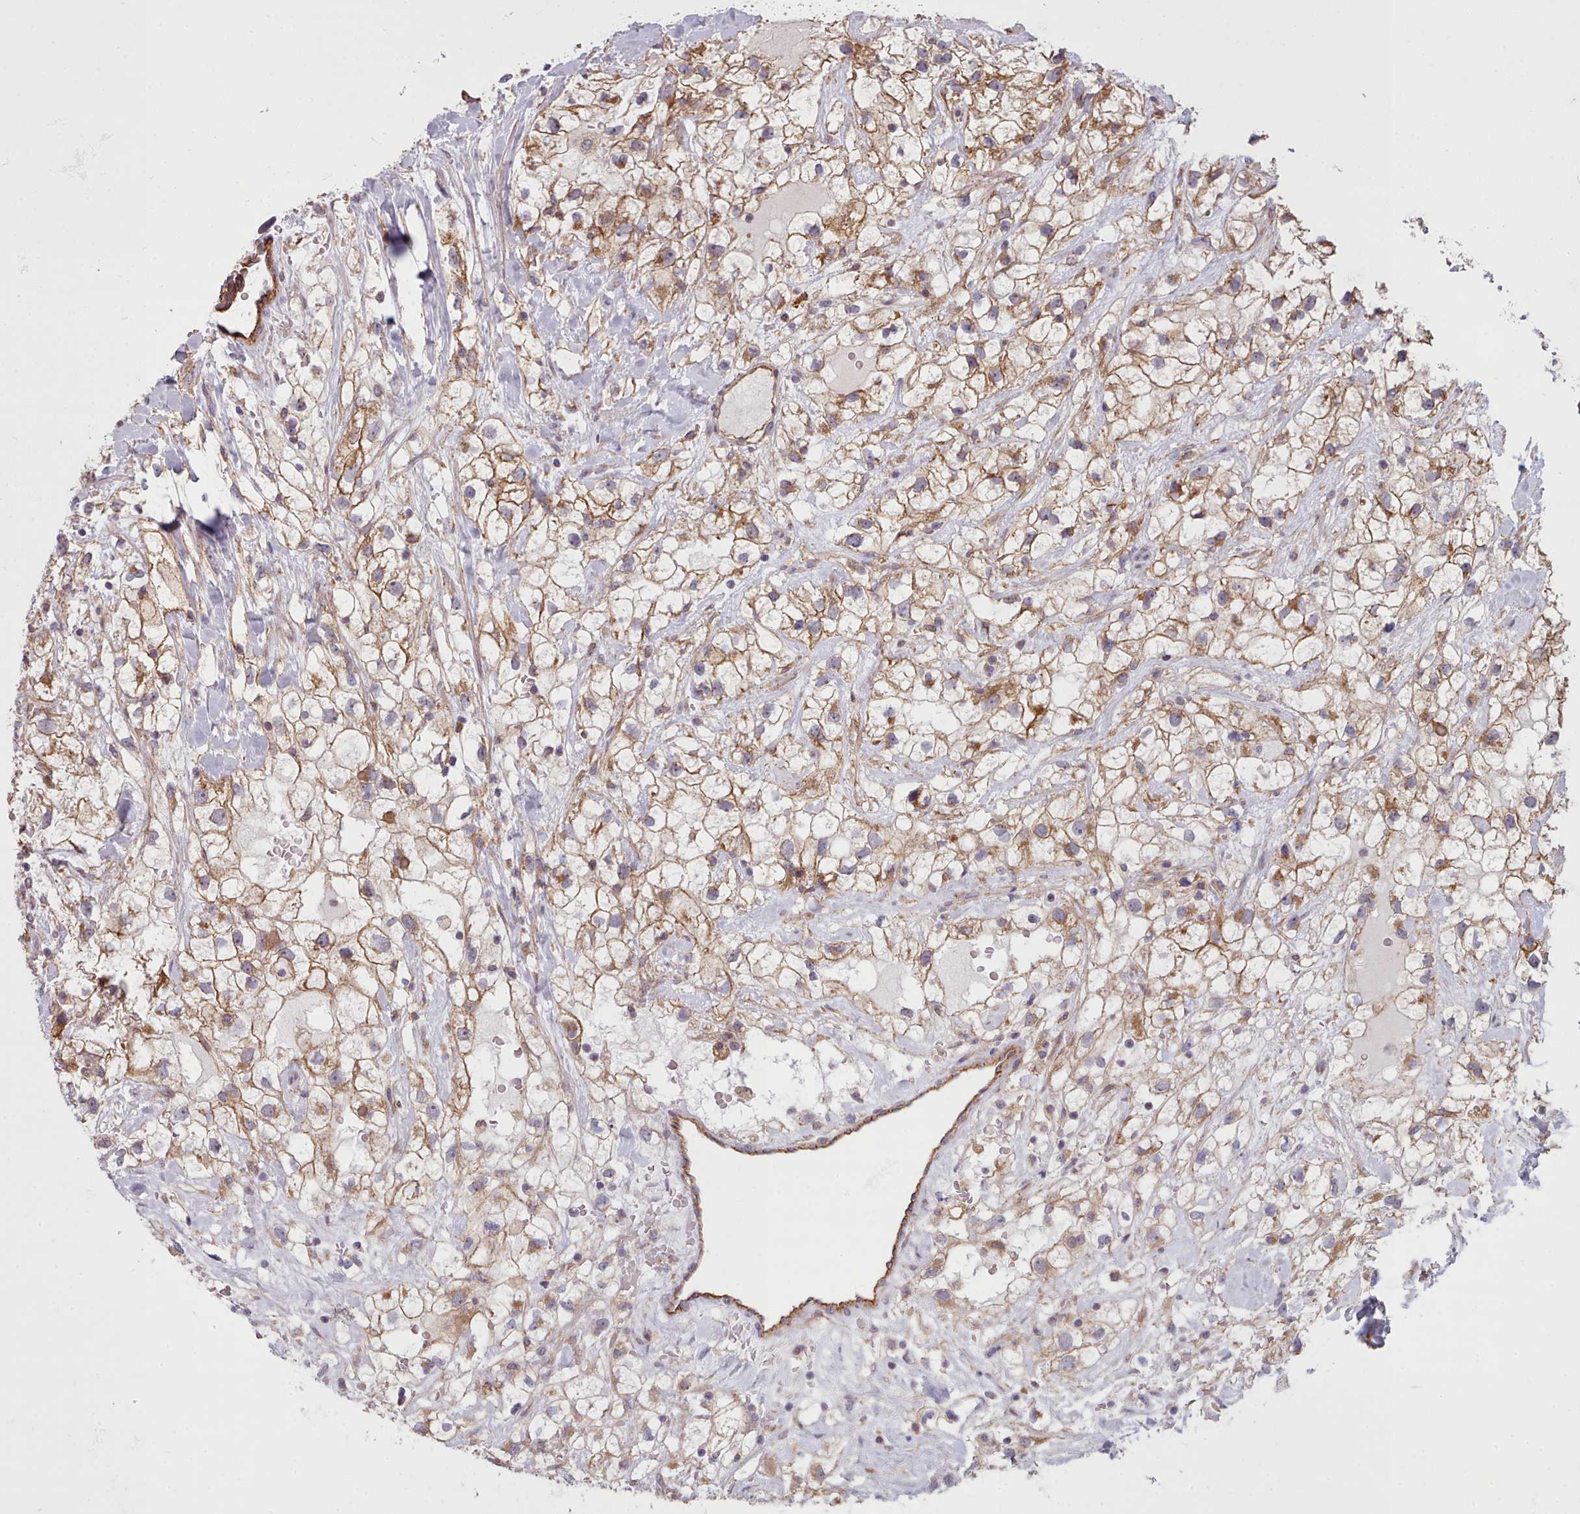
{"staining": {"intensity": "moderate", "quantity": ">75%", "location": "cytoplasmic/membranous"}, "tissue": "renal cancer", "cell_type": "Tumor cells", "image_type": "cancer", "snomed": [{"axis": "morphology", "description": "Adenocarcinoma, NOS"}, {"axis": "topography", "description": "Kidney"}], "caption": "The photomicrograph shows staining of renal cancer, revealing moderate cytoplasmic/membranous protein expression (brown color) within tumor cells.", "gene": "MRPL46", "patient": {"sex": "male", "age": 59}}